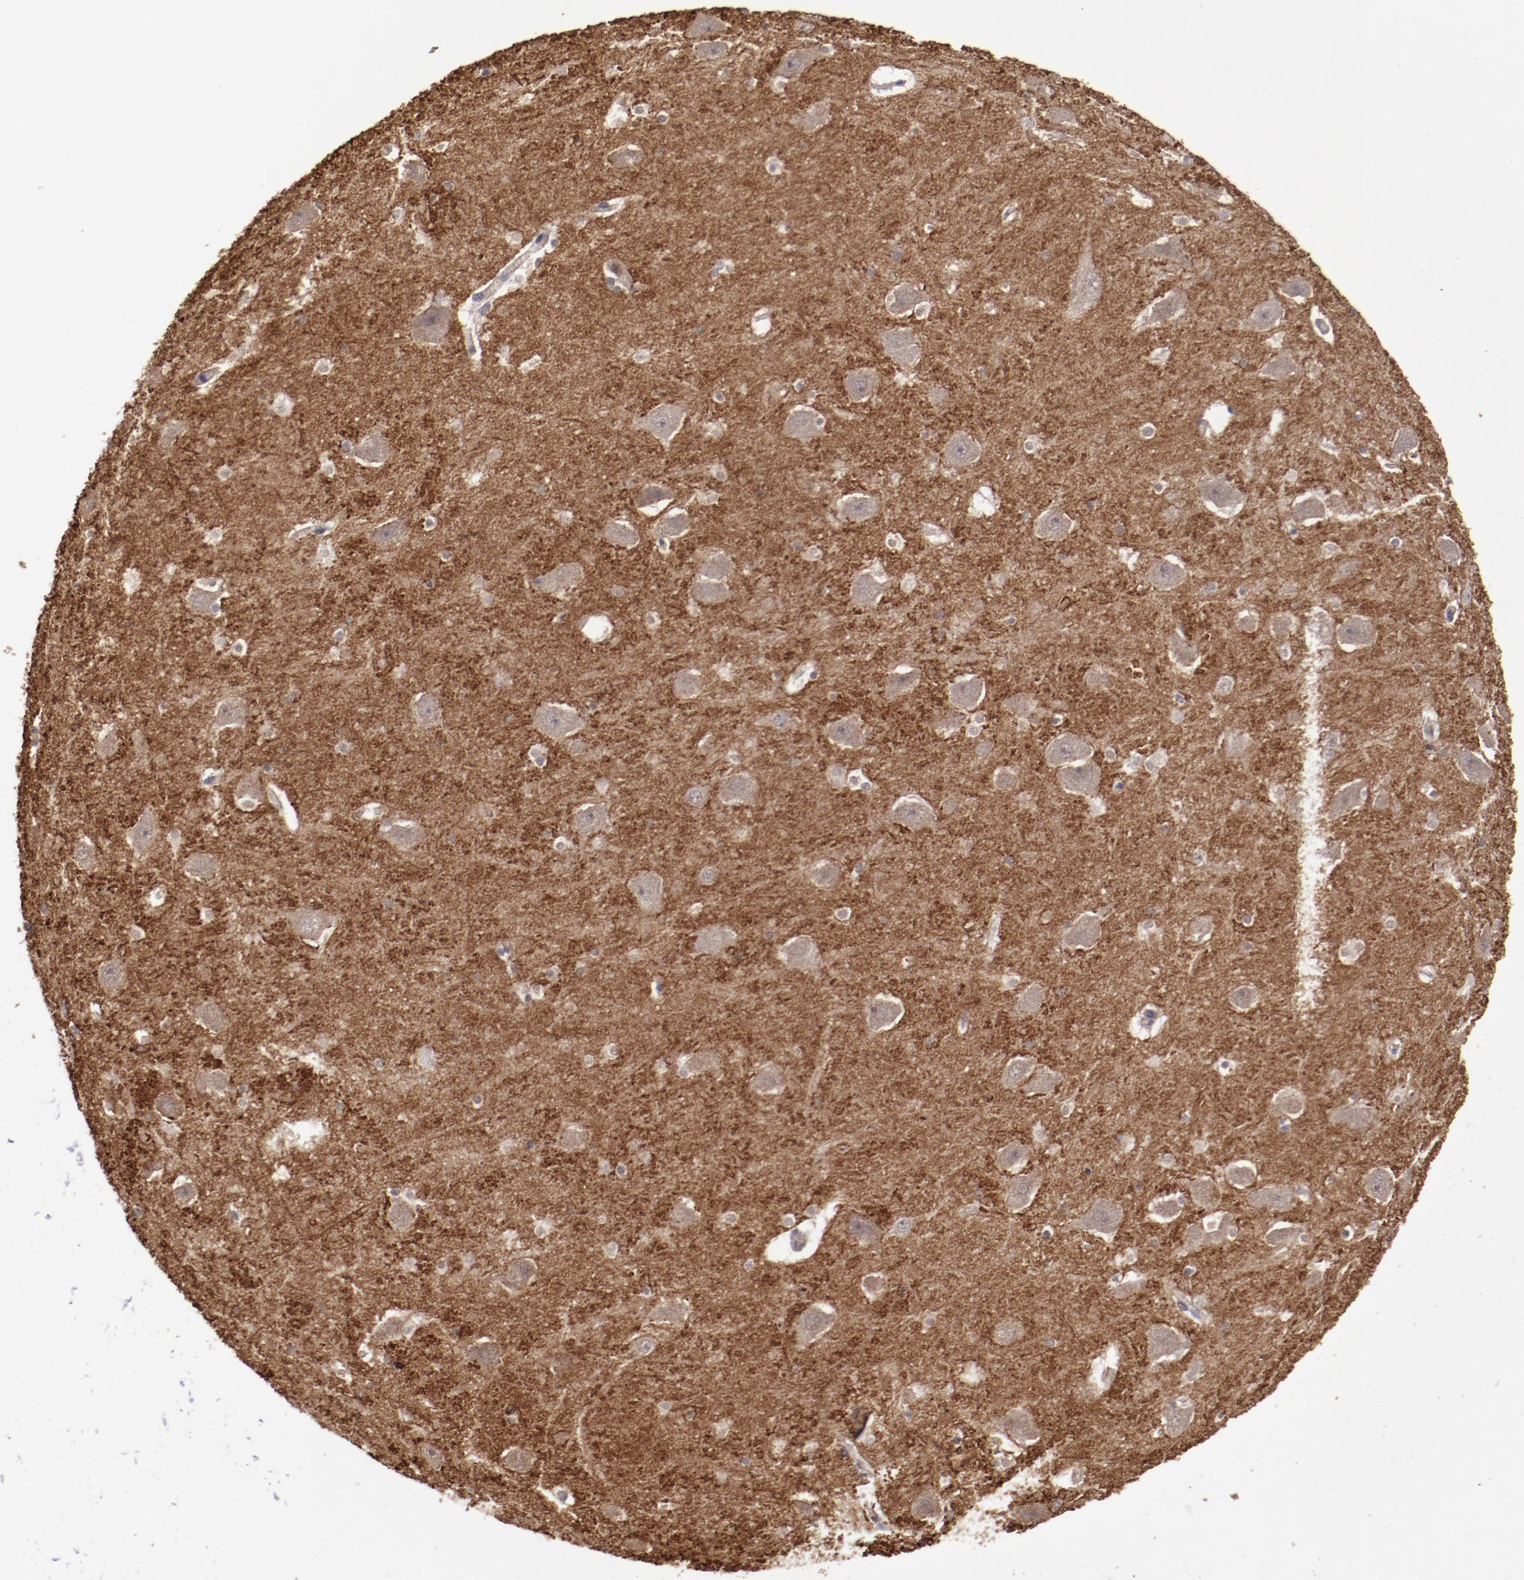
{"staining": {"intensity": "strong", "quantity": ">75%", "location": "cytoplasmic/membranous"}, "tissue": "hippocampus", "cell_type": "Glial cells", "image_type": "normal", "snomed": [{"axis": "morphology", "description": "Normal tissue, NOS"}, {"axis": "topography", "description": "Hippocampus"}], "caption": "Strong cytoplasmic/membranous staining is present in approximately >75% of glial cells in unremarkable hippocampus.", "gene": "FAT1", "patient": {"sex": "male", "age": 45}}